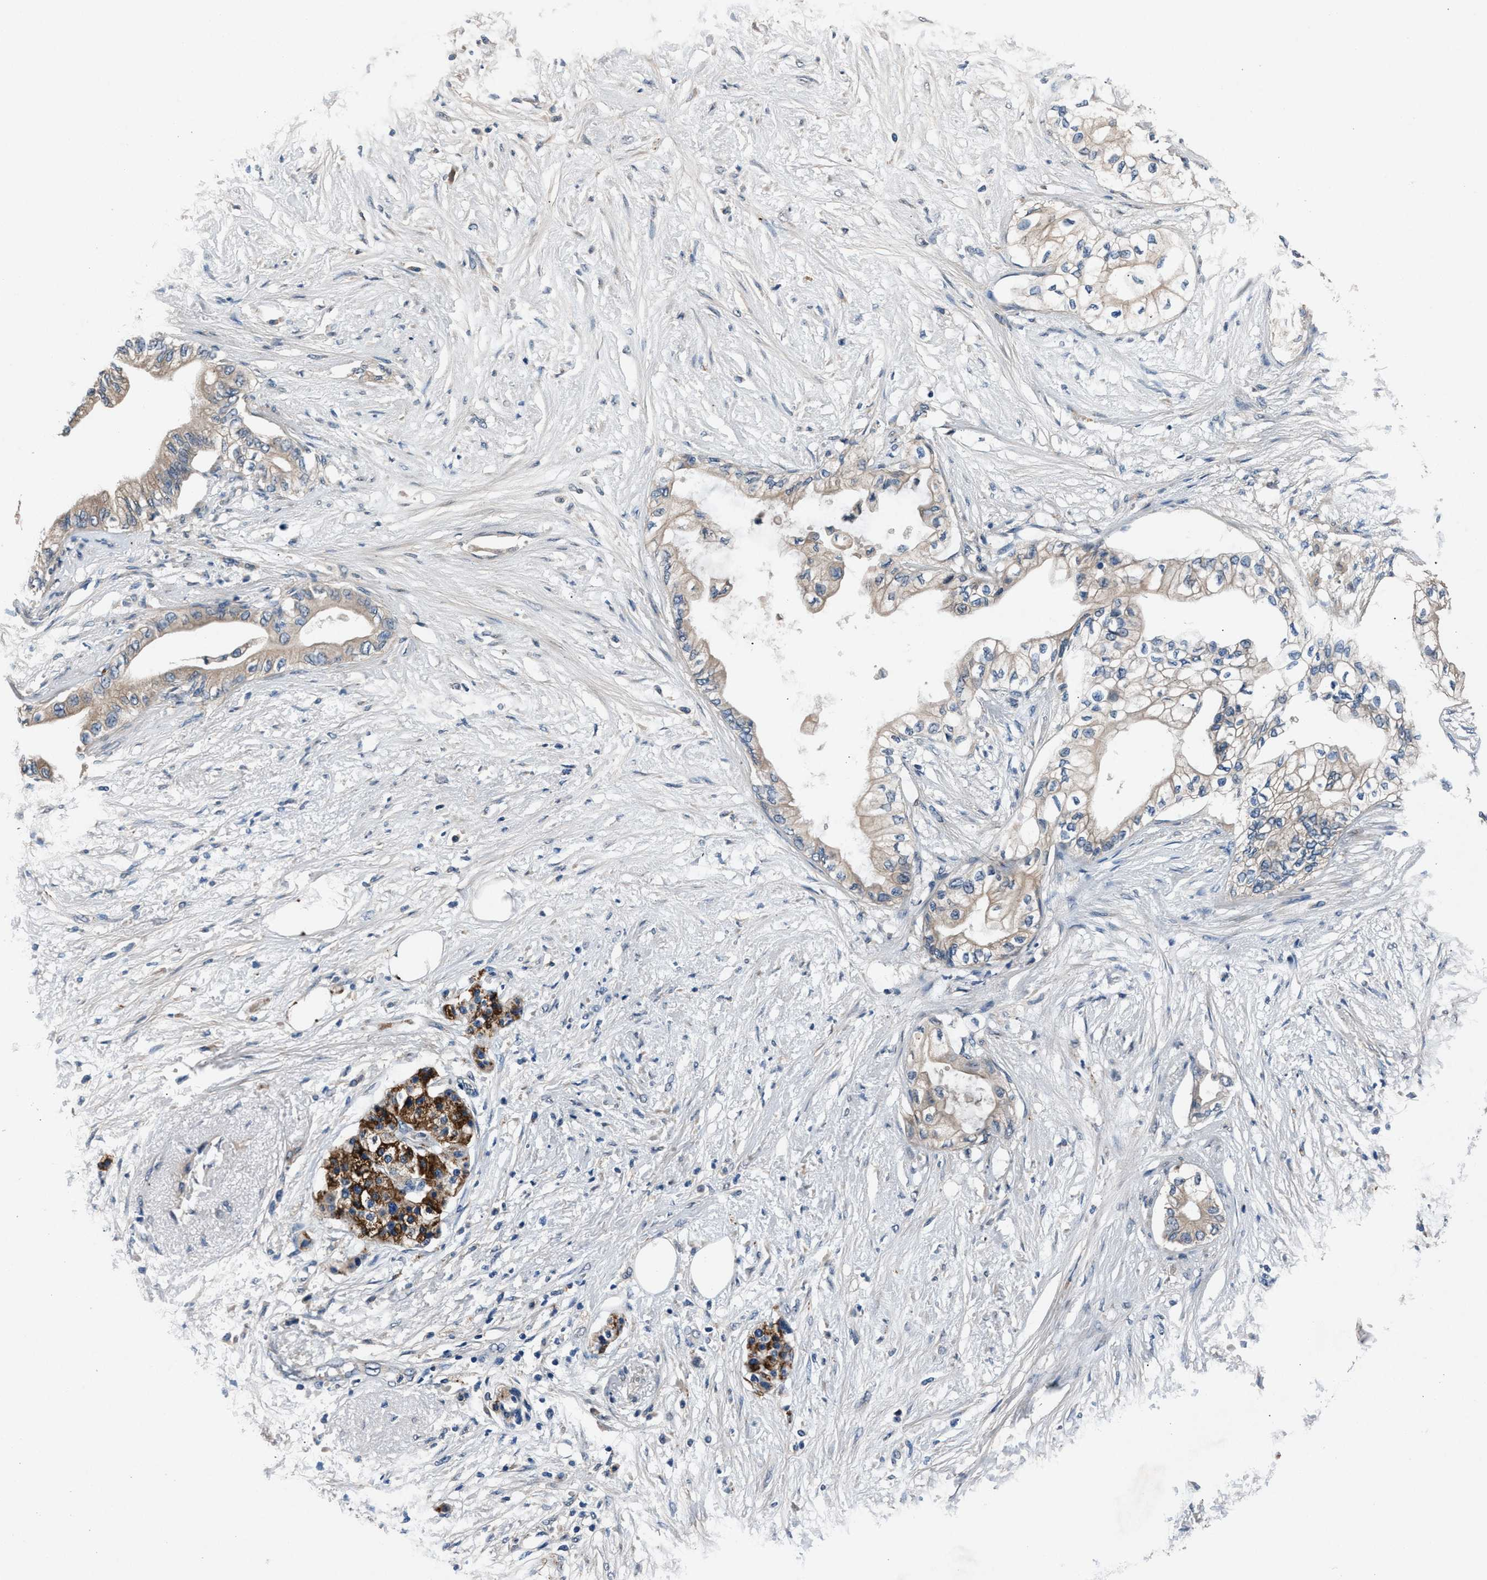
{"staining": {"intensity": "weak", "quantity": "<25%", "location": "cytoplasmic/membranous"}, "tissue": "pancreatic cancer", "cell_type": "Tumor cells", "image_type": "cancer", "snomed": [{"axis": "morphology", "description": "Normal tissue, NOS"}, {"axis": "morphology", "description": "Adenocarcinoma, NOS"}, {"axis": "topography", "description": "Pancreas"}, {"axis": "topography", "description": "Duodenum"}], "caption": "A photomicrograph of human pancreatic adenocarcinoma is negative for staining in tumor cells.", "gene": "PRXL2C", "patient": {"sex": "female", "age": 60}}